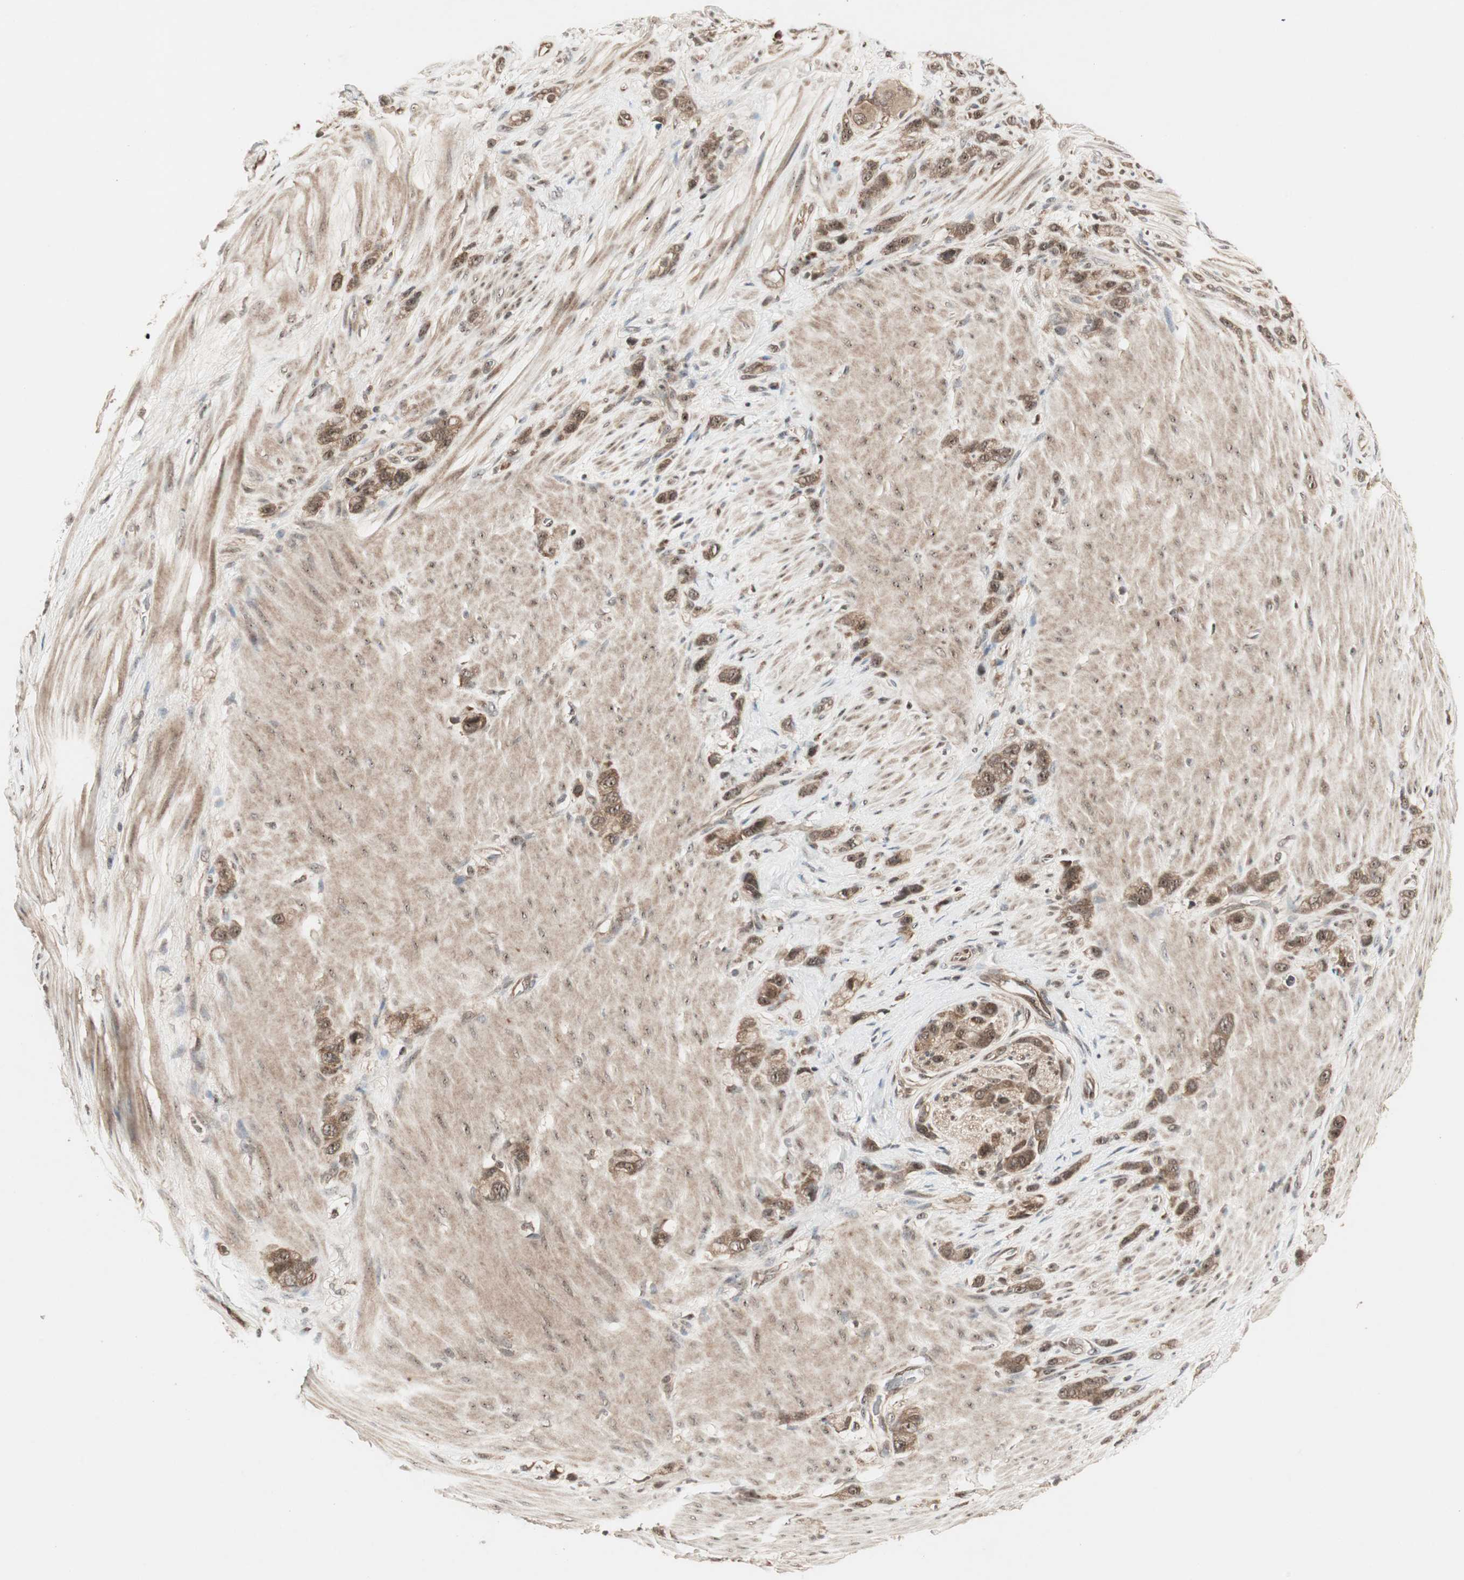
{"staining": {"intensity": "moderate", "quantity": ">75%", "location": "cytoplasmic/membranous,nuclear"}, "tissue": "stomach cancer", "cell_type": "Tumor cells", "image_type": "cancer", "snomed": [{"axis": "morphology", "description": "Normal tissue, NOS"}, {"axis": "morphology", "description": "Adenocarcinoma, NOS"}, {"axis": "morphology", "description": "Adenocarcinoma, High grade"}, {"axis": "topography", "description": "Stomach, upper"}, {"axis": "topography", "description": "Stomach"}], "caption": "Tumor cells show medium levels of moderate cytoplasmic/membranous and nuclear staining in approximately >75% of cells in human stomach cancer.", "gene": "CSNK2B", "patient": {"sex": "female", "age": 65}}